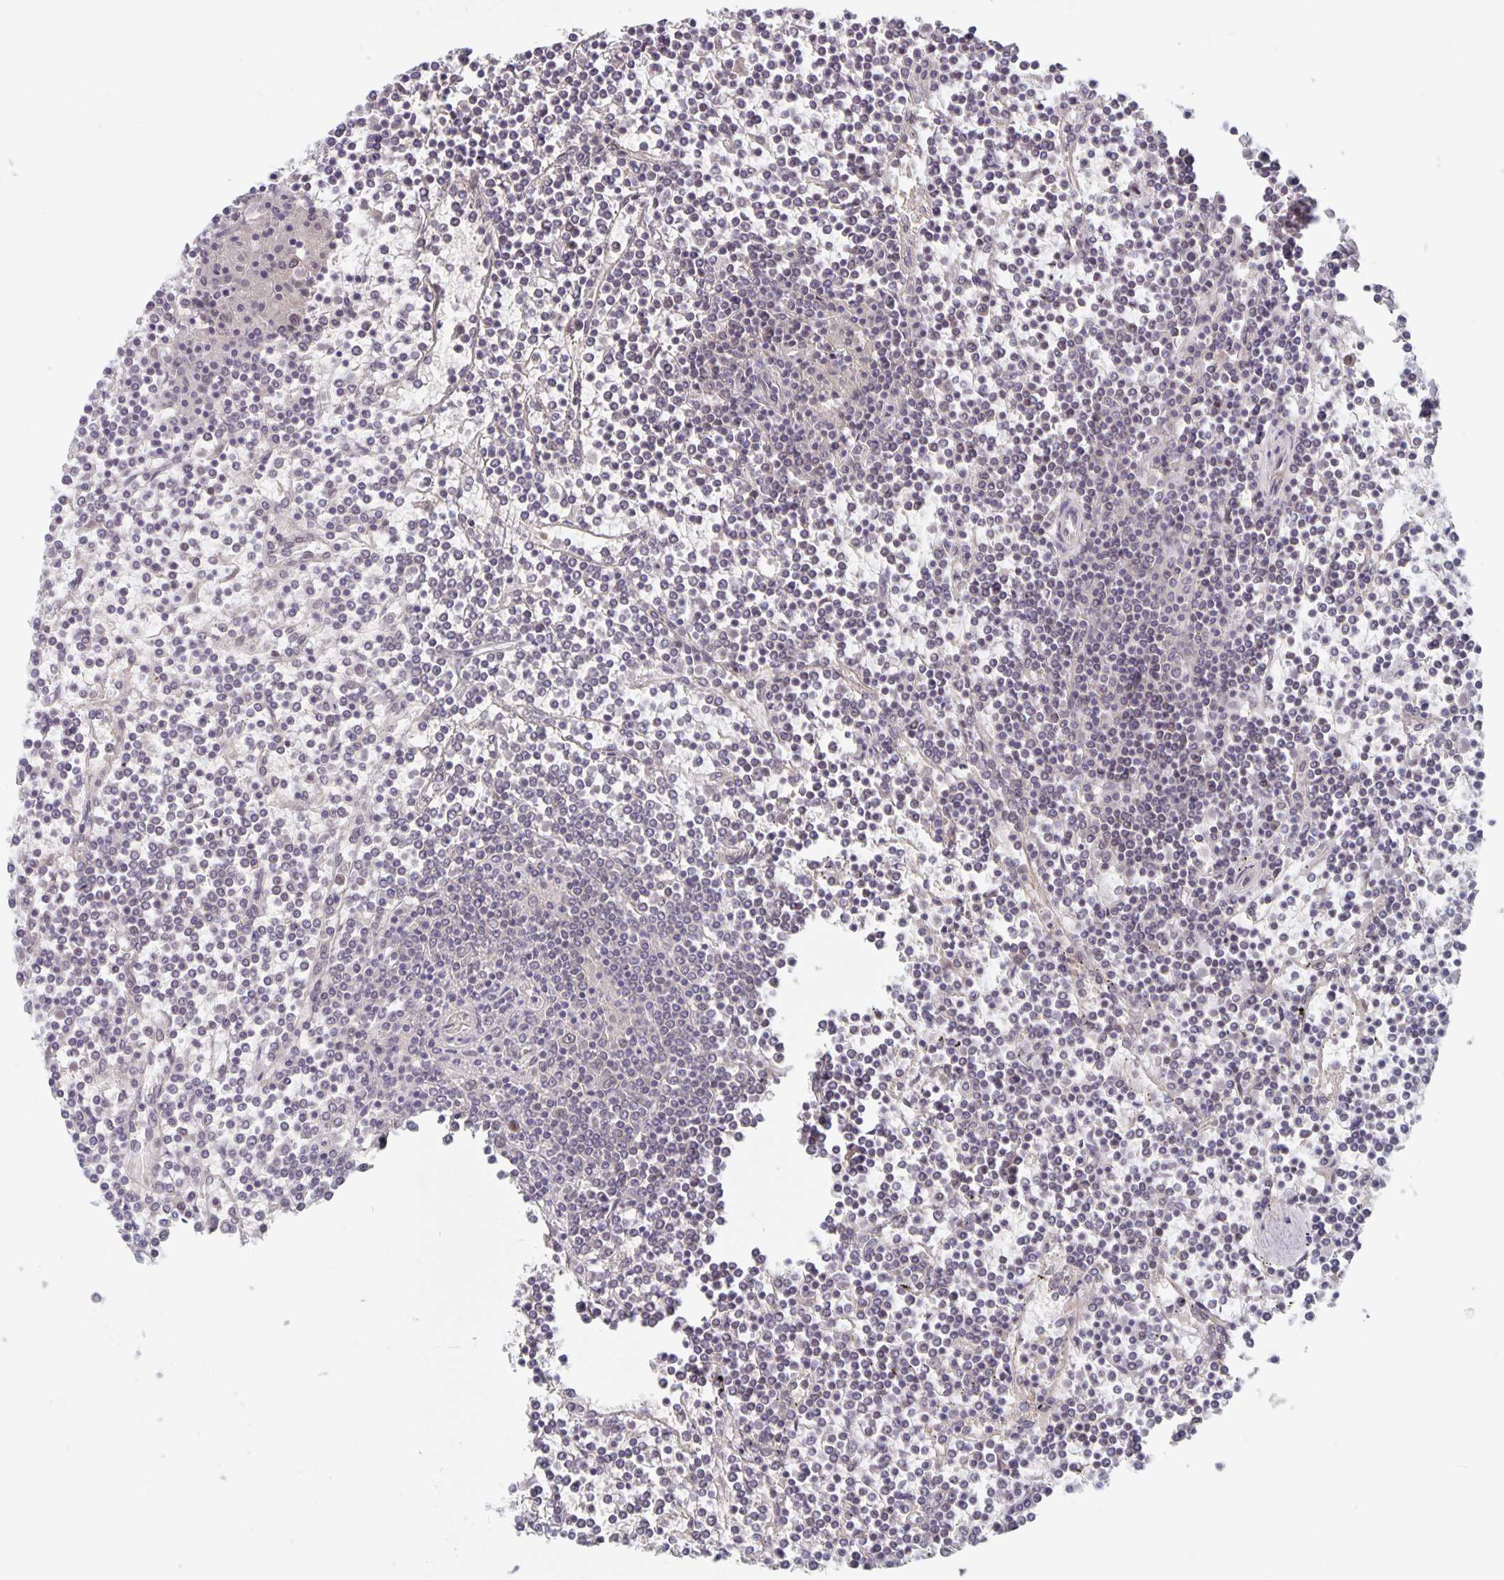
{"staining": {"intensity": "negative", "quantity": "none", "location": "none"}, "tissue": "lymphoma", "cell_type": "Tumor cells", "image_type": "cancer", "snomed": [{"axis": "morphology", "description": "Malignant lymphoma, non-Hodgkin's type, Low grade"}, {"axis": "topography", "description": "Spleen"}], "caption": "This is a image of IHC staining of low-grade malignant lymphoma, non-Hodgkin's type, which shows no expression in tumor cells.", "gene": "BAG6", "patient": {"sex": "female", "age": 19}}